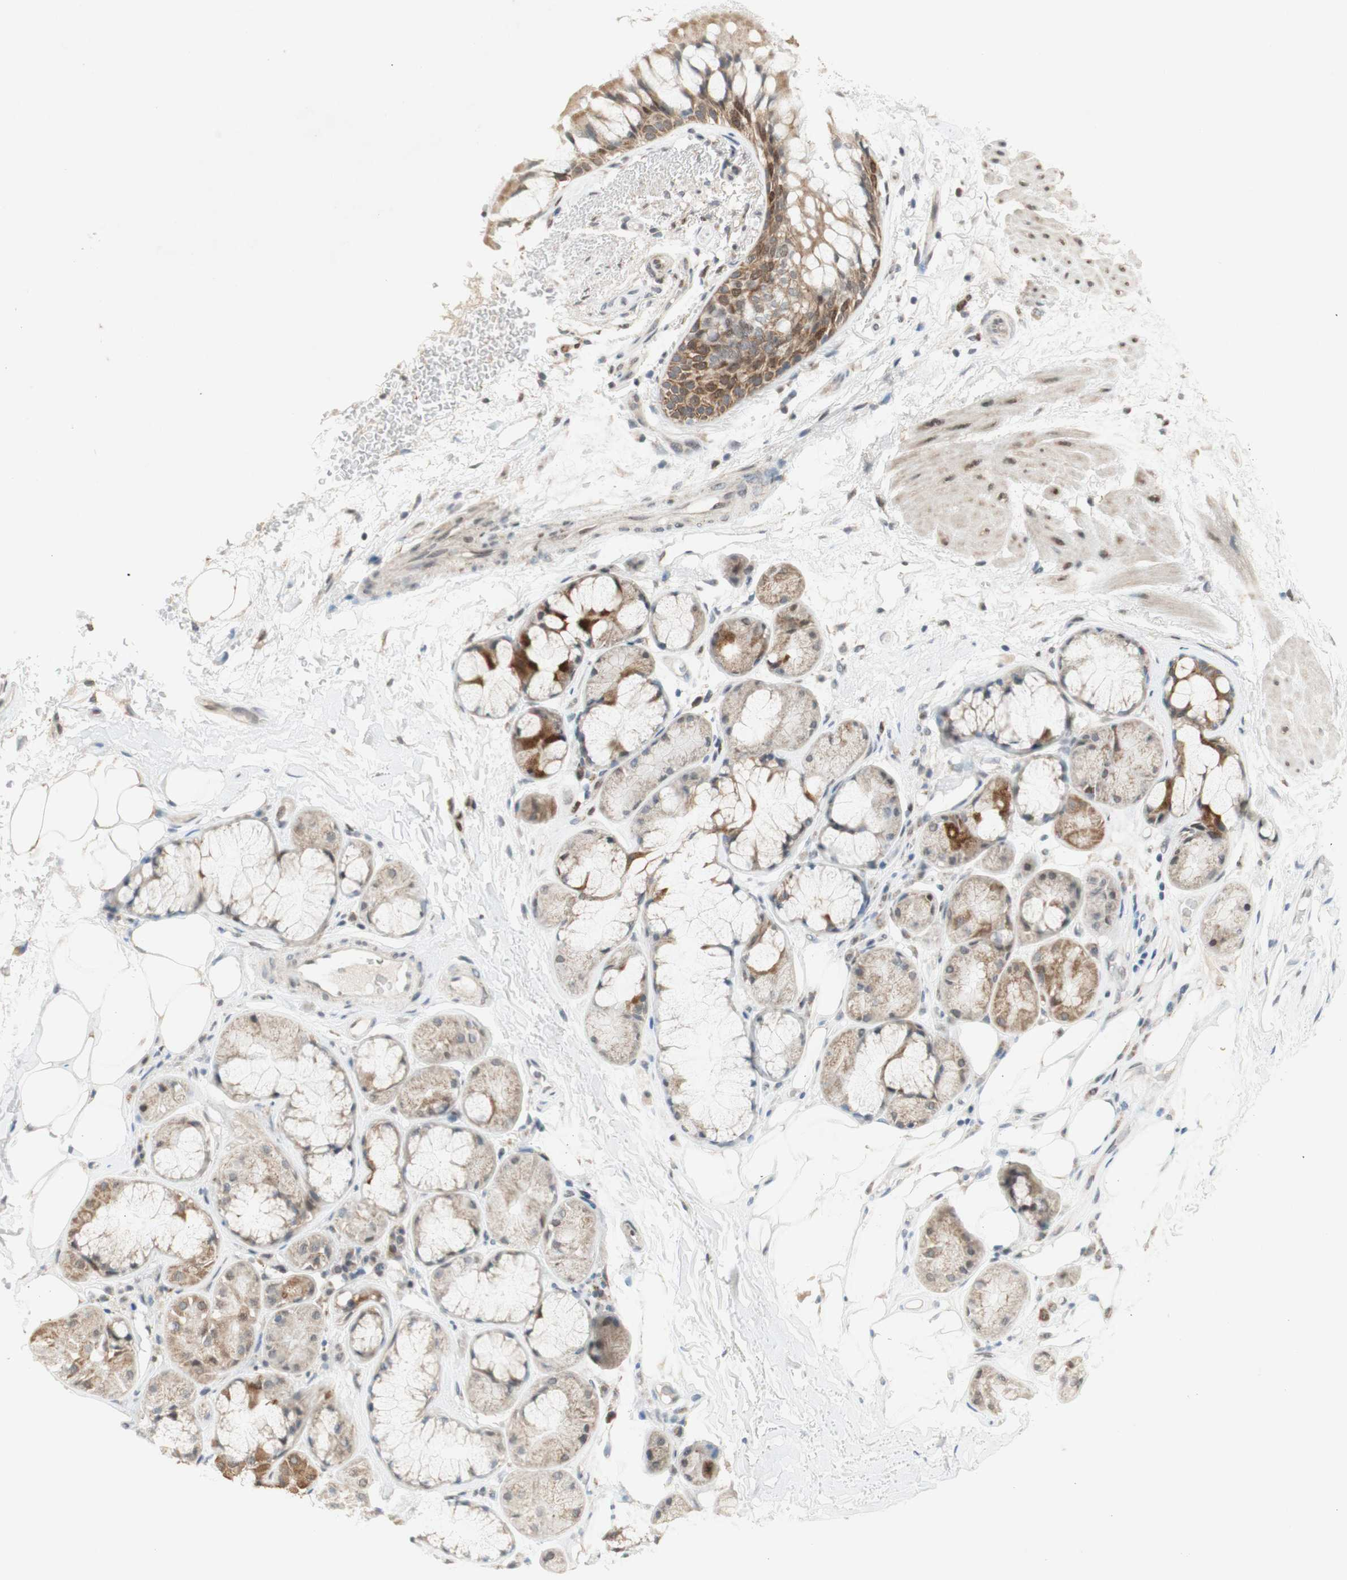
{"staining": {"intensity": "moderate", "quantity": "25%-75%", "location": "cytoplasmic/membranous"}, "tissue": "bronchus", "cell_type": "Respiratory epithelial cells", "image_type": "normal", "snomed": [{"axis": "morphology", "description": "Normal tissue, NOS"}, {"axis": "topography", "description": "Bronchus"}], "caption": "Bronchus stained with DAB immunohistochemistry shows medium levels of moderate cytoplasmic/membranous staining in approximately 25%-75% of respiratory epithelial cells. The staining is performed using DAB (3,3'-diaminobenzidine) brown chromogen to label protein expression. The nuclei are counter-stained blue using hematoxylin.", "gene": "DNMT3A", "patient": {"sex": "male", "age": 66}}